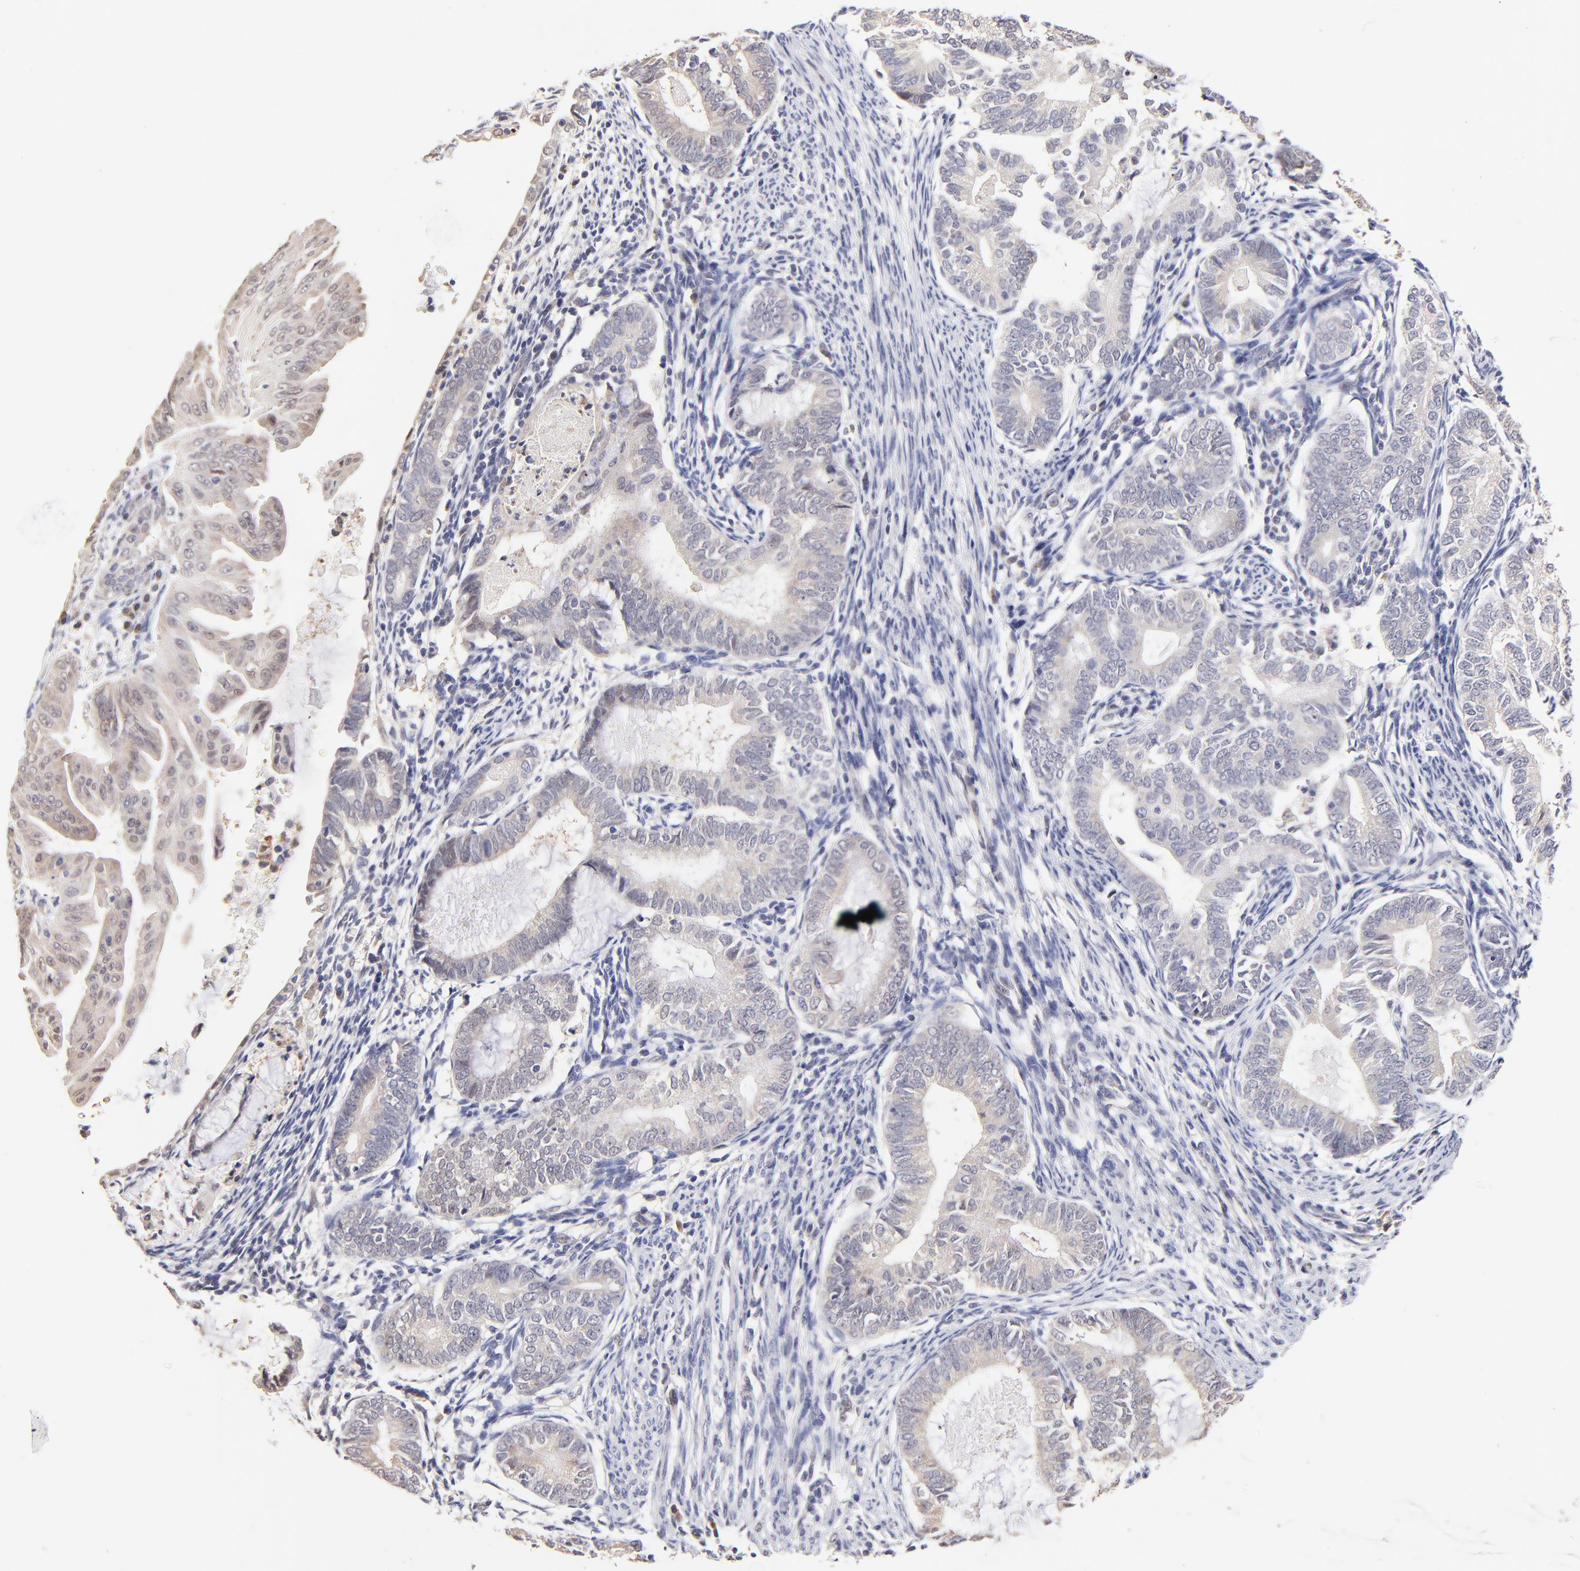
{"staining": {"intensity": "weak", "quantity": ">75%", "location": "cytoplasmic/membranous"}, "tissue": "endometrial cancer", "cell_type": "Tumor cells", "image_type": "cancer", "snomed": [{"axis": "morphology", "description": "Adenocarcinoma, NOS"}, {"axis": "topography", "description": "Endometrium"}], "caption": "There is low levels of weak cytoplasmic/membranous staining in tumor cells of adenocarcinoma (endometrial), as demonstrated by immunohistochemical staining (brown color).", "gene": "ZNF10", "patient": {"sex": "female", "age": 63}}